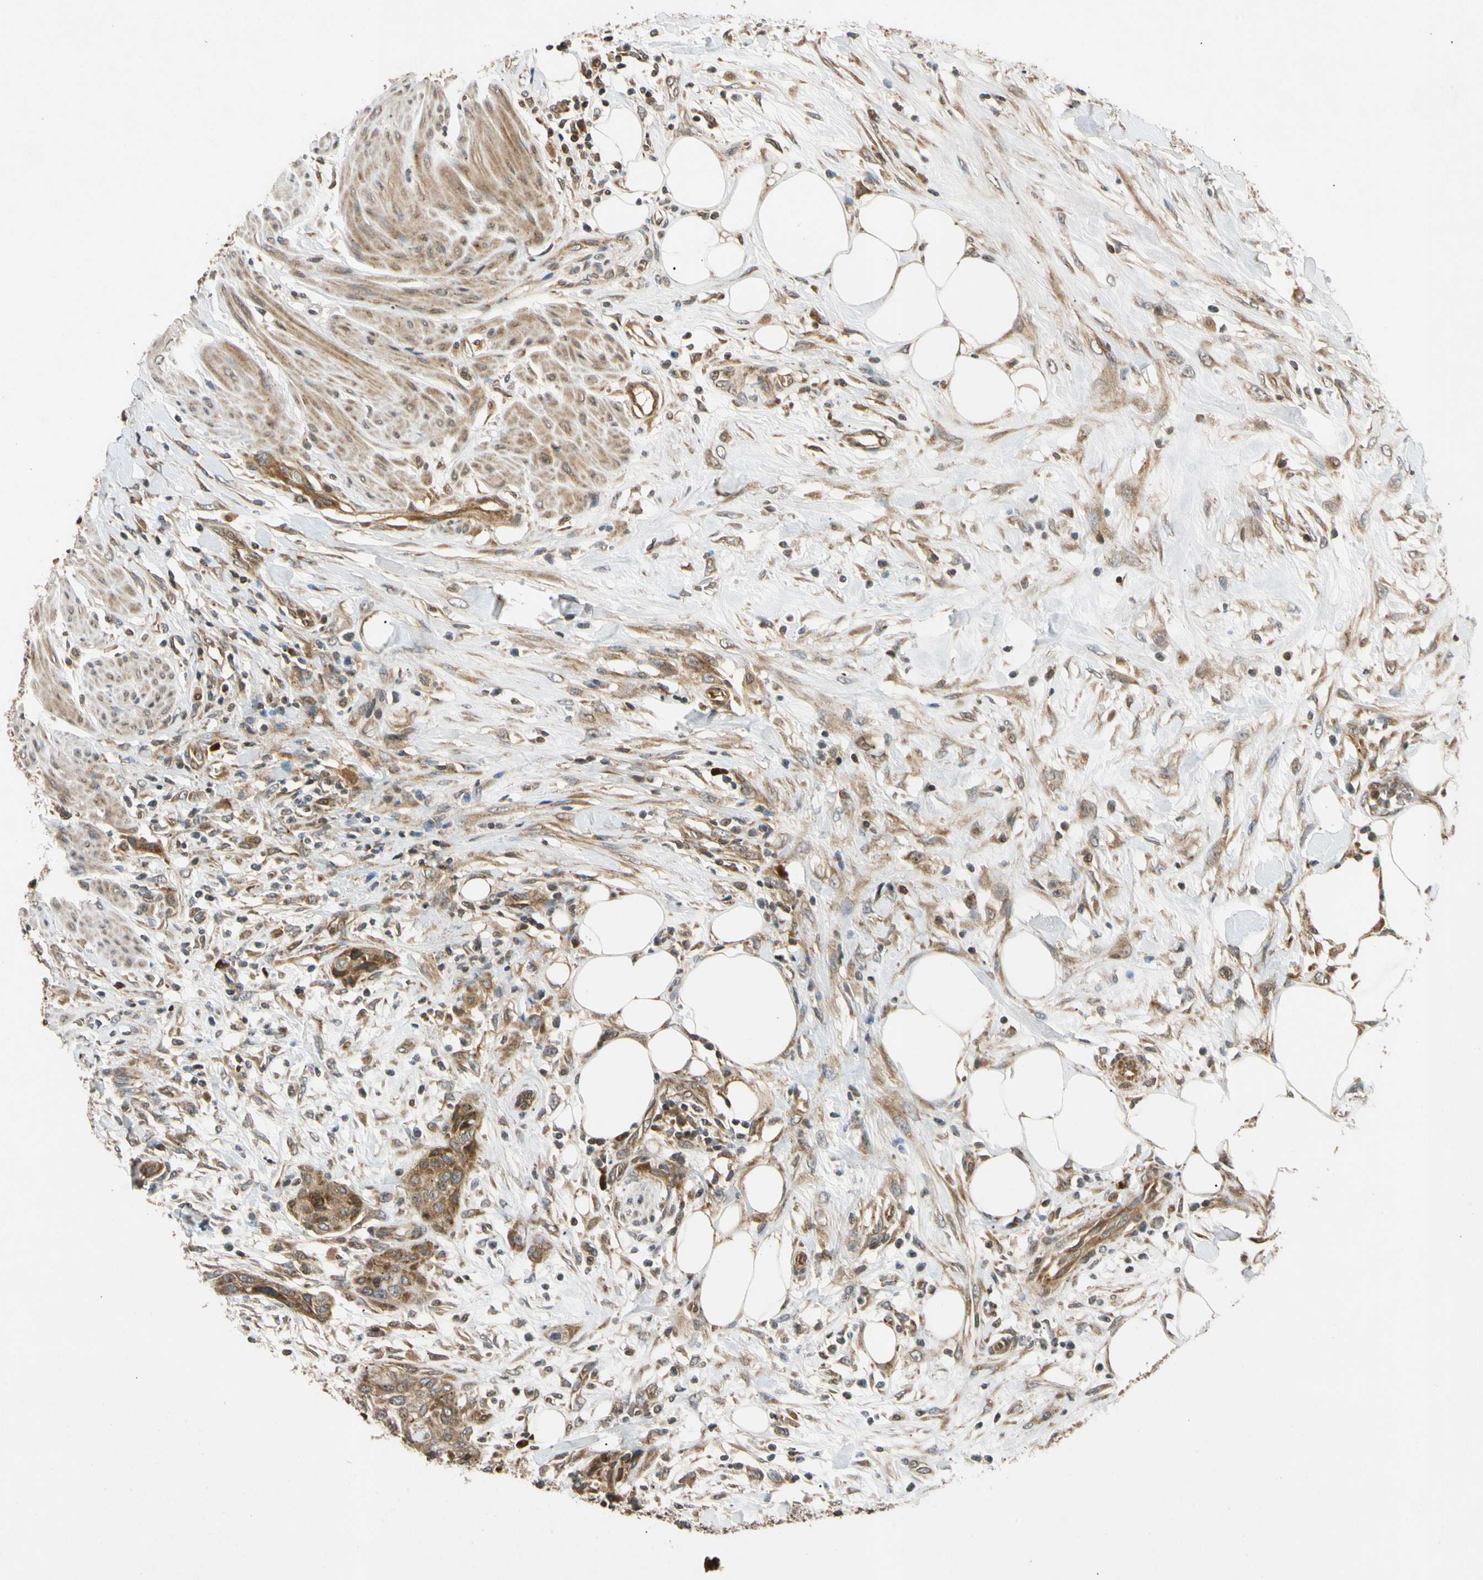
{"staining": {"intensity": "strong", "quantity": ">75%", "location": "cytoplasmic/membranous"}, "tissue": "urothelial cancer", "cell_type": "Tumor cells", "image_type": "cancer", "snomed": [{"axis": "morphology", "description": "Urothelial carcinoma, High grade"}, {"axis": "topography", "description": "Urinary bladder"}], "caption": "Approximately >75% of tumor cells in human urothelial carcinoma (high-grade) reveal strong cytoplasmic/membranous protein expression as visualized by brown immunohistochemical staining.", "gene": "MRPS22", "patient": {"sex": "male", "age": 35}}